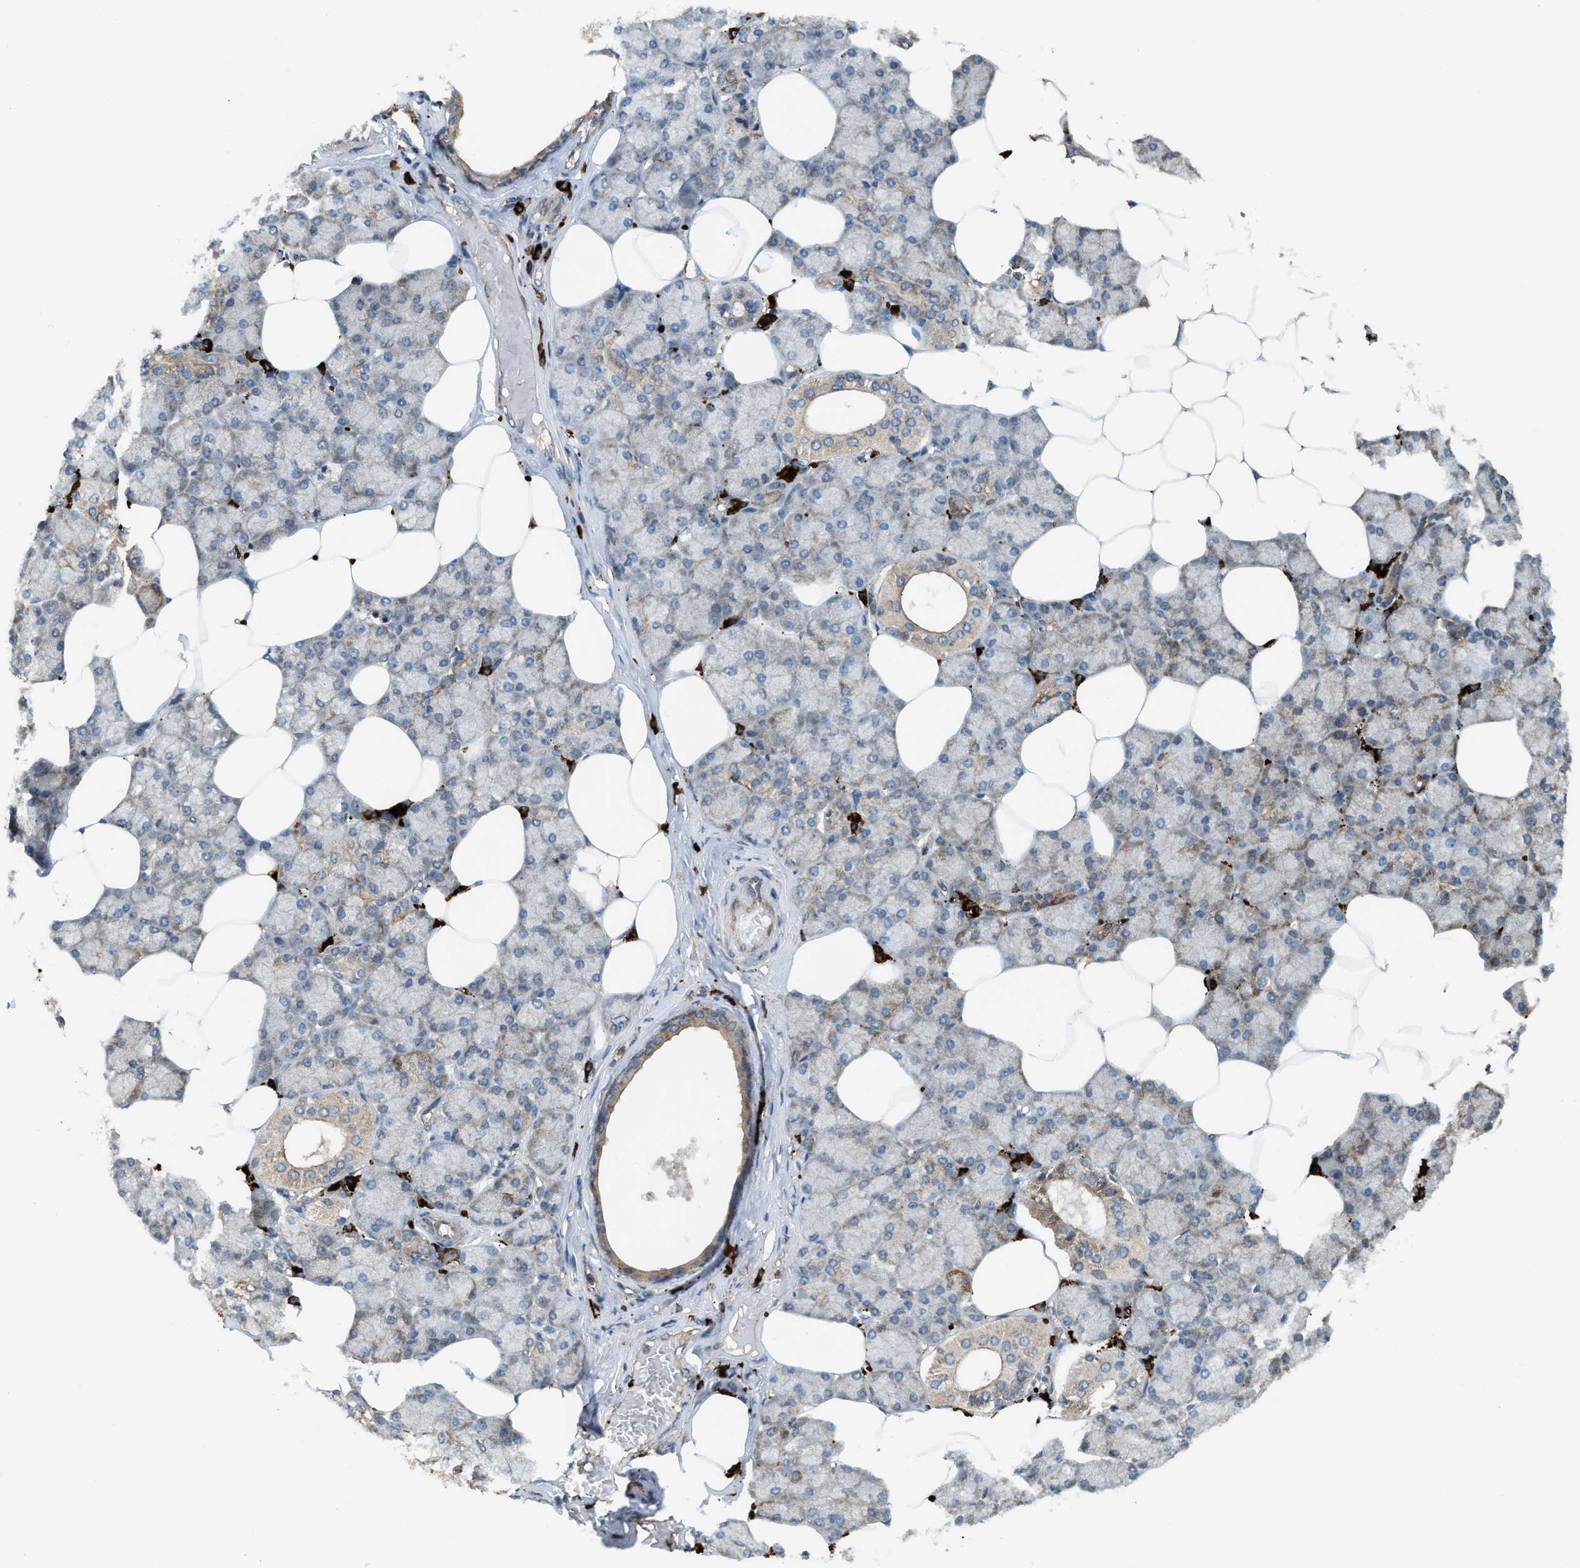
{"staining": {"intensity": "moderate", "quantity": ">75%", "location": "cytoplasmic/membranous"}, "tissue": "salivary gland", "cell_type": "Glandular cells", "image_type": "normal", "snomed": [{"axis": "morphology", "description": "Normal tissue, NOS"}, {"axis": "topography", "description": "Salivary gland"}], "caption": "The immunohistochemical stain shows moderate cytoplasmic/membranous expression in glandular cells of benign salivary gland.", "gene": "BAIAP2L1", "patient": {"sex": "male", "age": 62}}